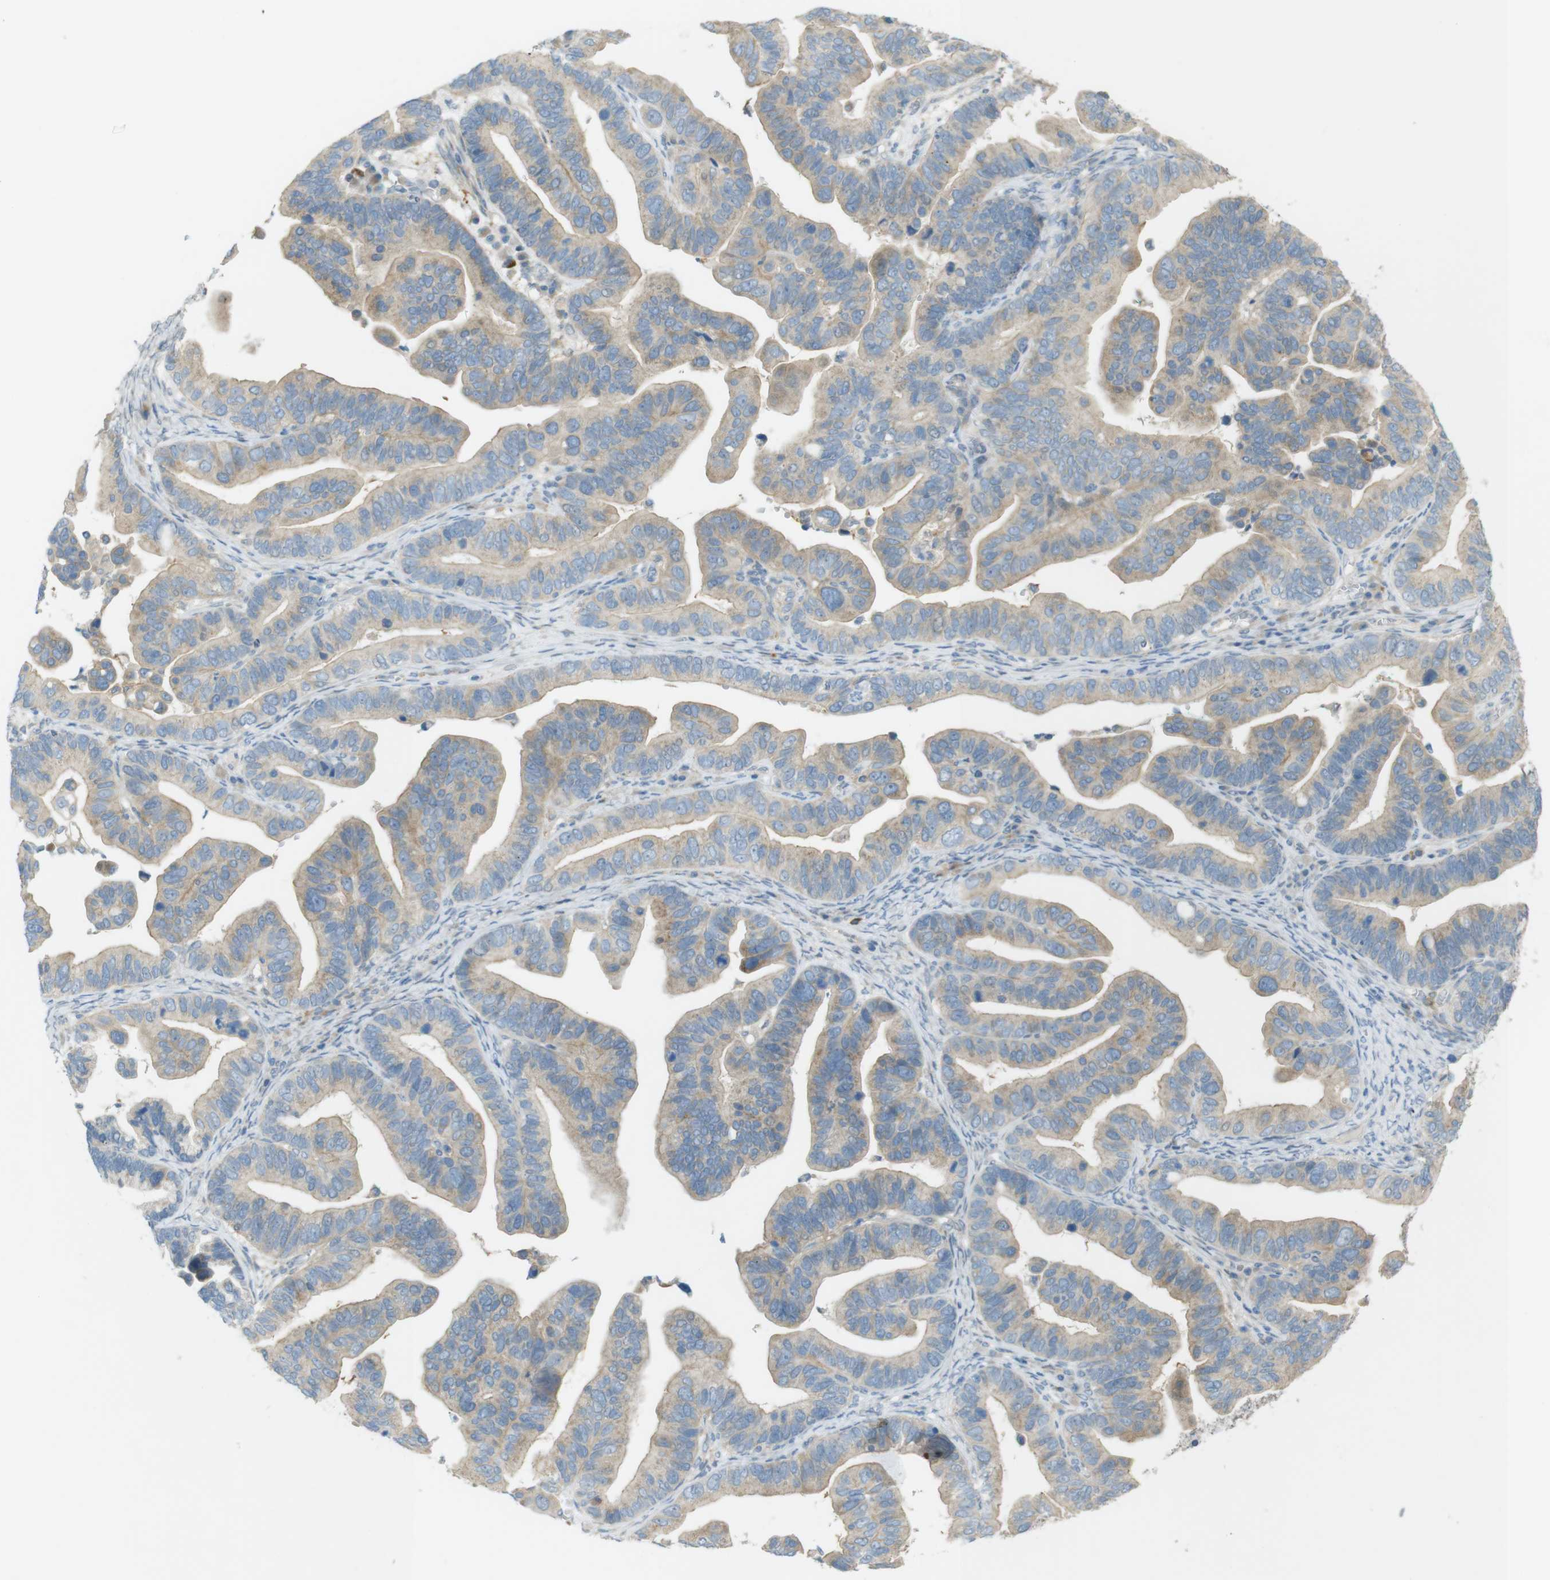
{"staining": {"intensity": "moderate", "quantity": "25%-75%", "location": "cytoplasmic/membranous"}, "tissue": "ovarian cancer", "cell_type": "Tumor cells", "image_type": "cancer", "snomed": [{"axis": "morphology", "description": "Cystadenocarcinoma, serous, NOS"}, {"axis": "topography", "description": "Ovary"}], "caption": "A photomicrograph showing moderate cytoplasmic/membranous staining in approximately 25%-75% of tumor cells in ovarian cancer (serous cystadenocarcinoma), as visualized by brown immunohistochemical staining.", "gene": "TMEM41B", "patient": {"sex": "female", "age": 56}}